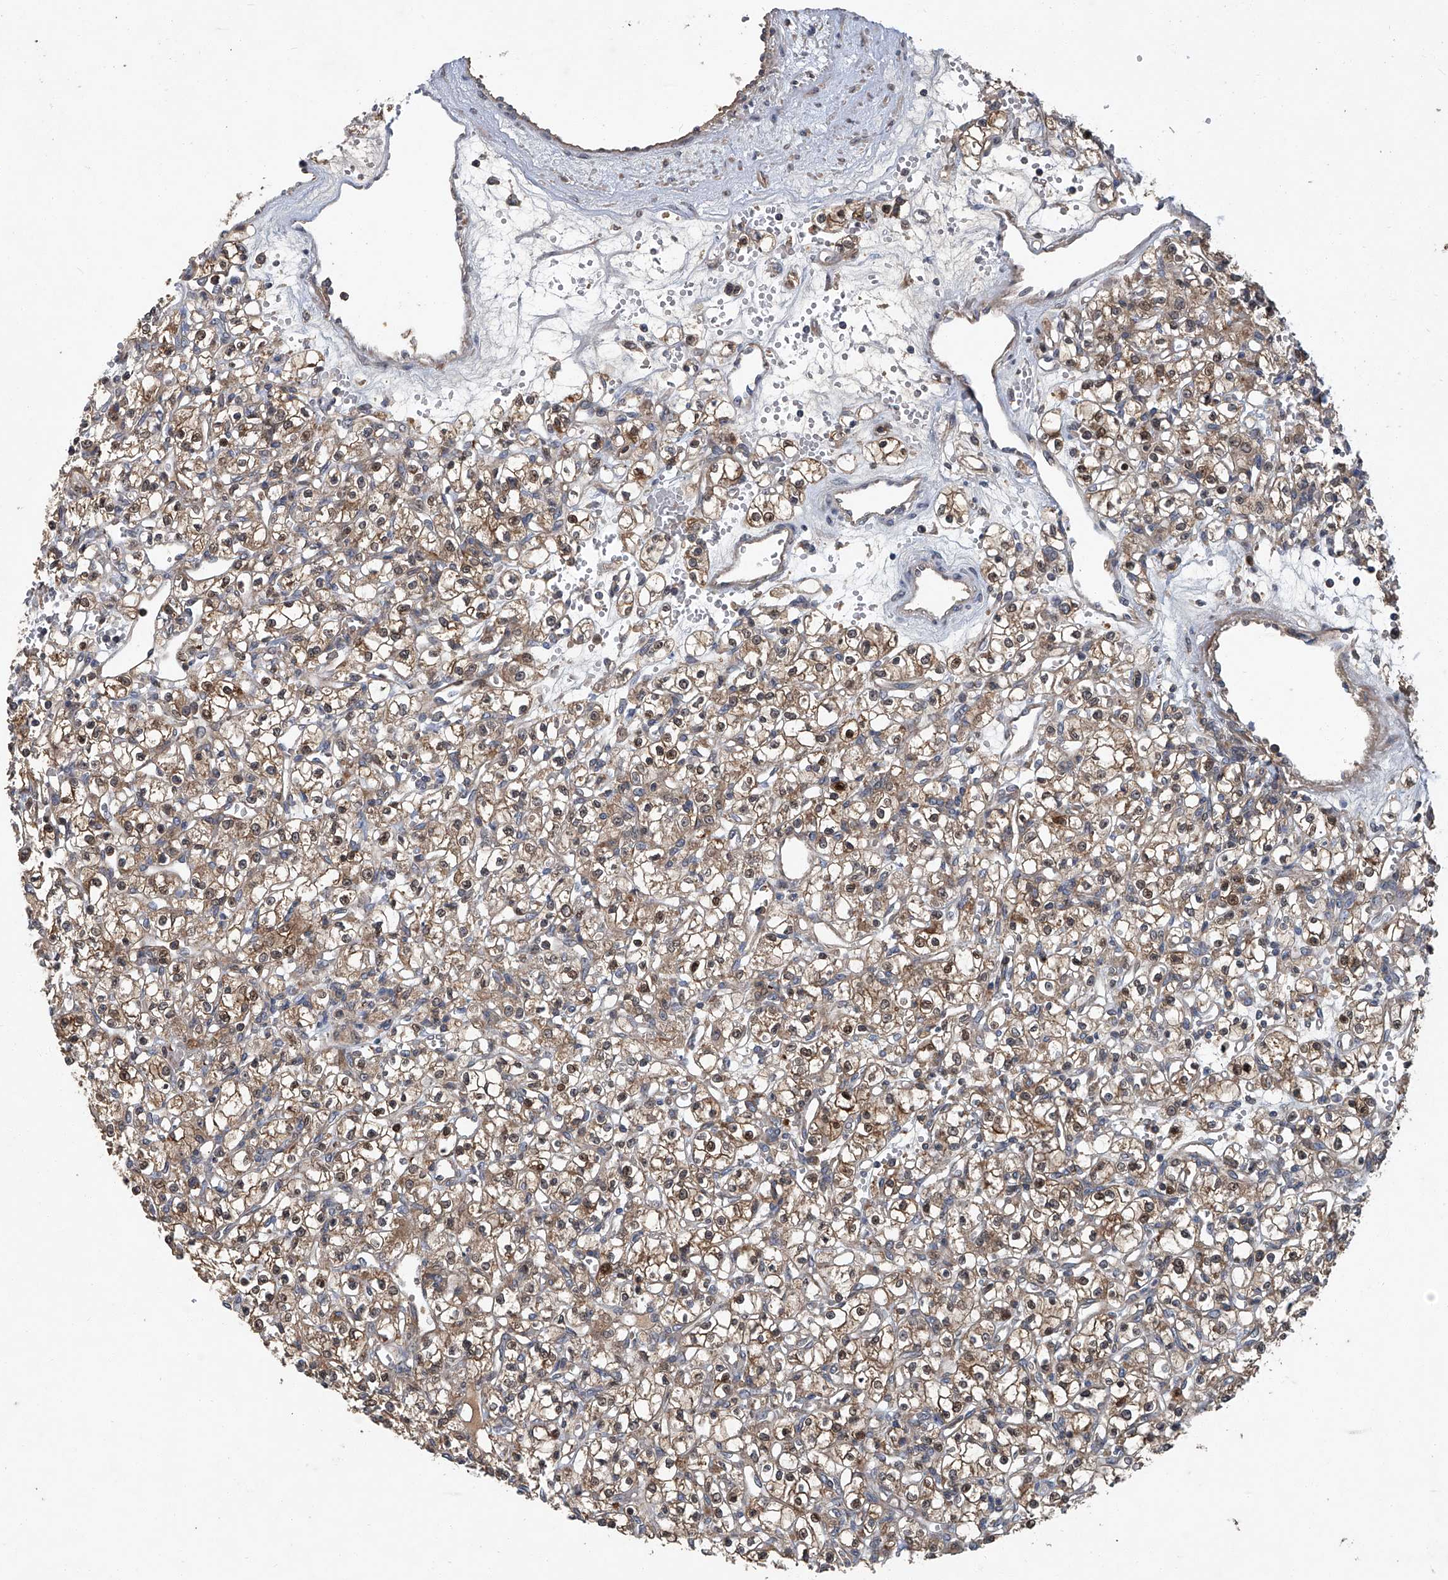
{"staining": {"intensity": "moderate", "quantity": ">75%", "location": "cytoplasmic/membranous,nuclear"}, "tissue": "renal cancer", "cell_type": "Tumor cells", "image_type": "cancer", "snomed": [{"axis": "morphology", "description": "Adenocarcinoma, NOS"}, {"axis": "topography", "description": "Kidney"}], "caption": "This is a histology image of immunohistochemistry (IHC) staining of renal adenocarcinoma, which shows moderate staining in the cytoplasmic/membranous and nuclear of tumor cells.", "gene": "ANKRD34A", "patient": {"sex": "female", "age": 59}}